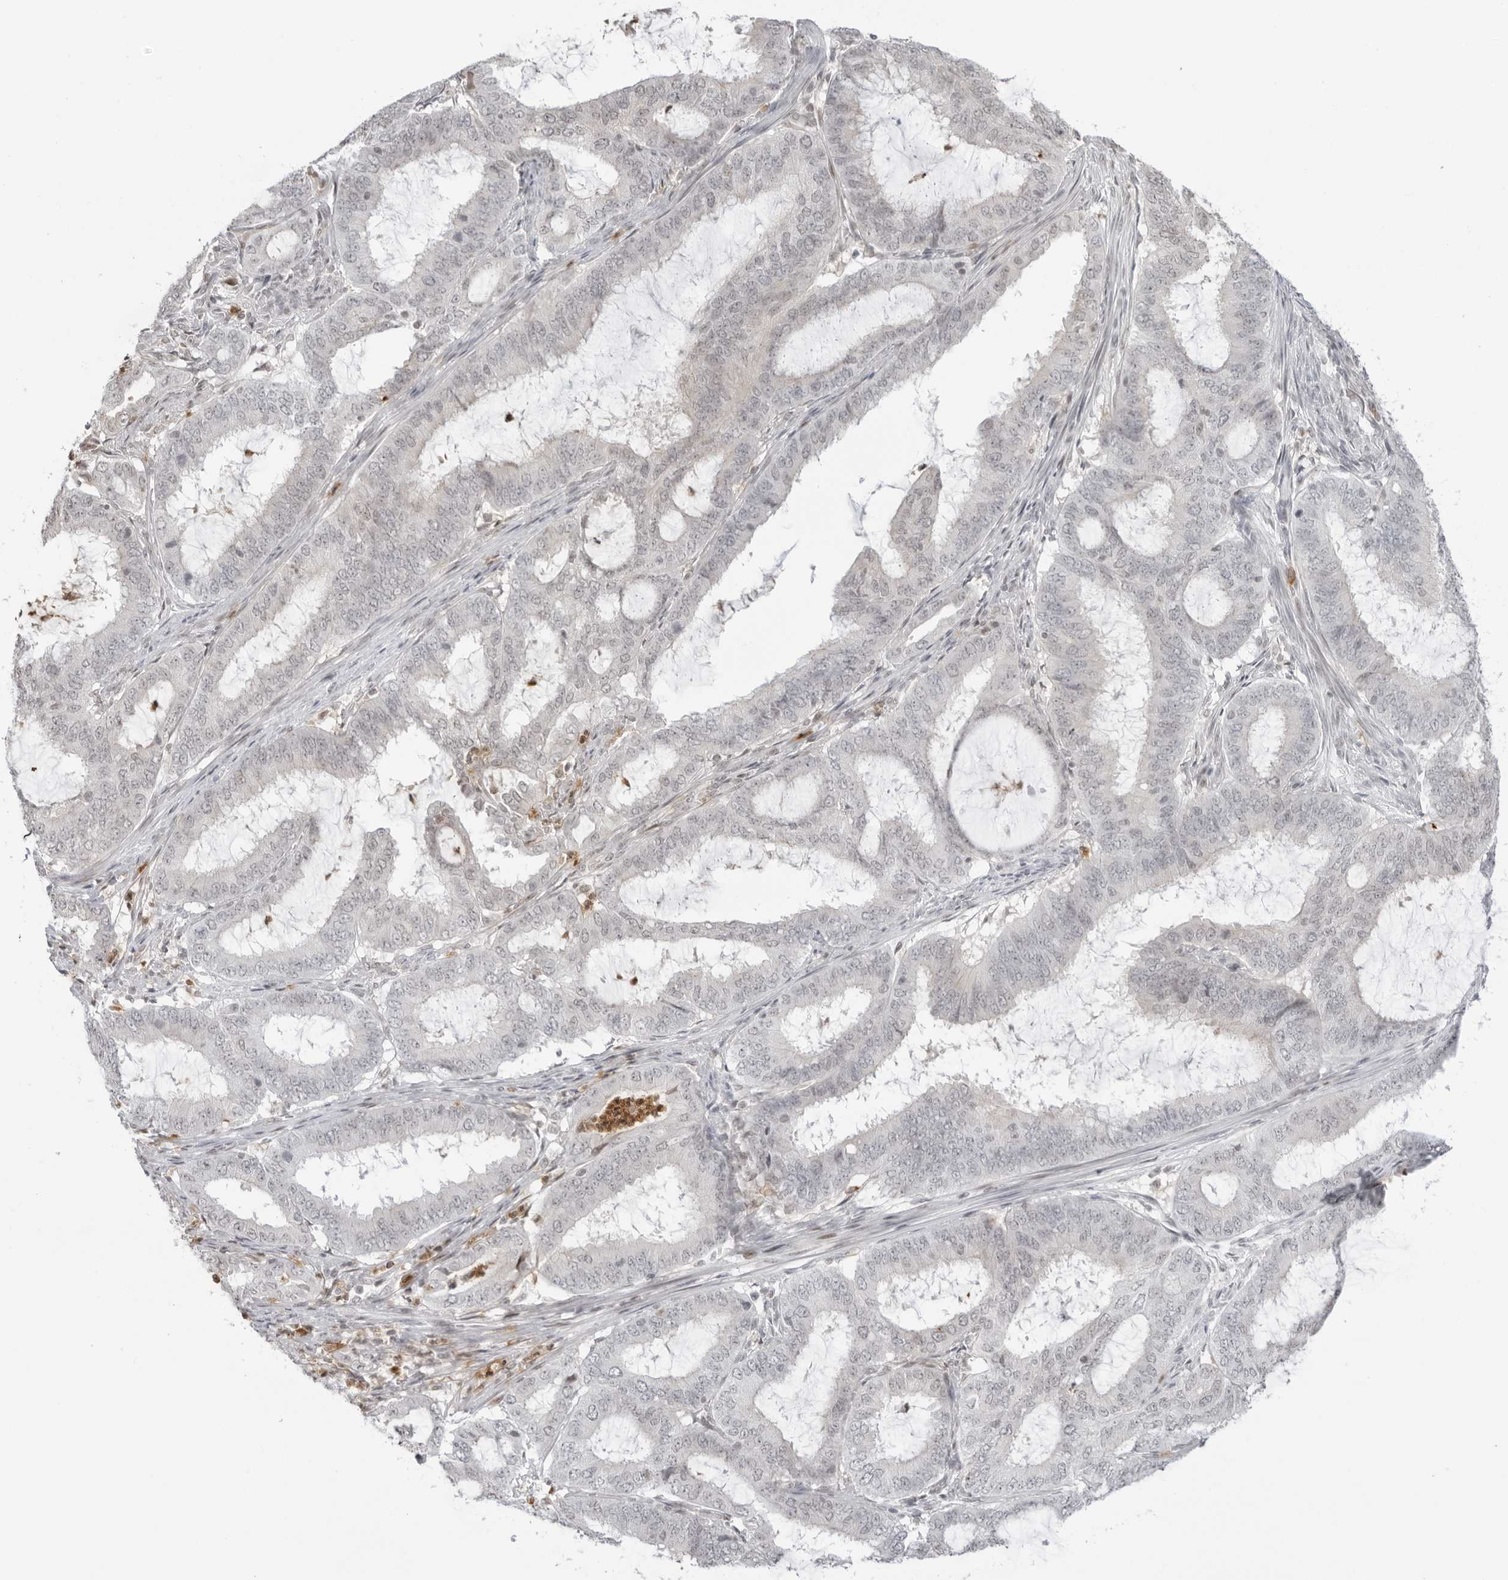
{"staining": {"intensity": "negative", "quantity": "none", "location": "none"}, "tissue": "endometrial cancer", "cell_type": "Tumor cells", "image_type": "cancer", "snomed": [{"axis": "morphology", "description": "Adenocarcinoma, NOS"}, {"axis": "topography", "description": "Endometrium"}], "caption": "A high-resolution histopathology image shows immunohistochemistry staining of endometrial adenocarcinoma, which demonstrates no significant expression in tumor cells.", "gene": "RNF146", "patient": {"sex": "female", "age": 51}}